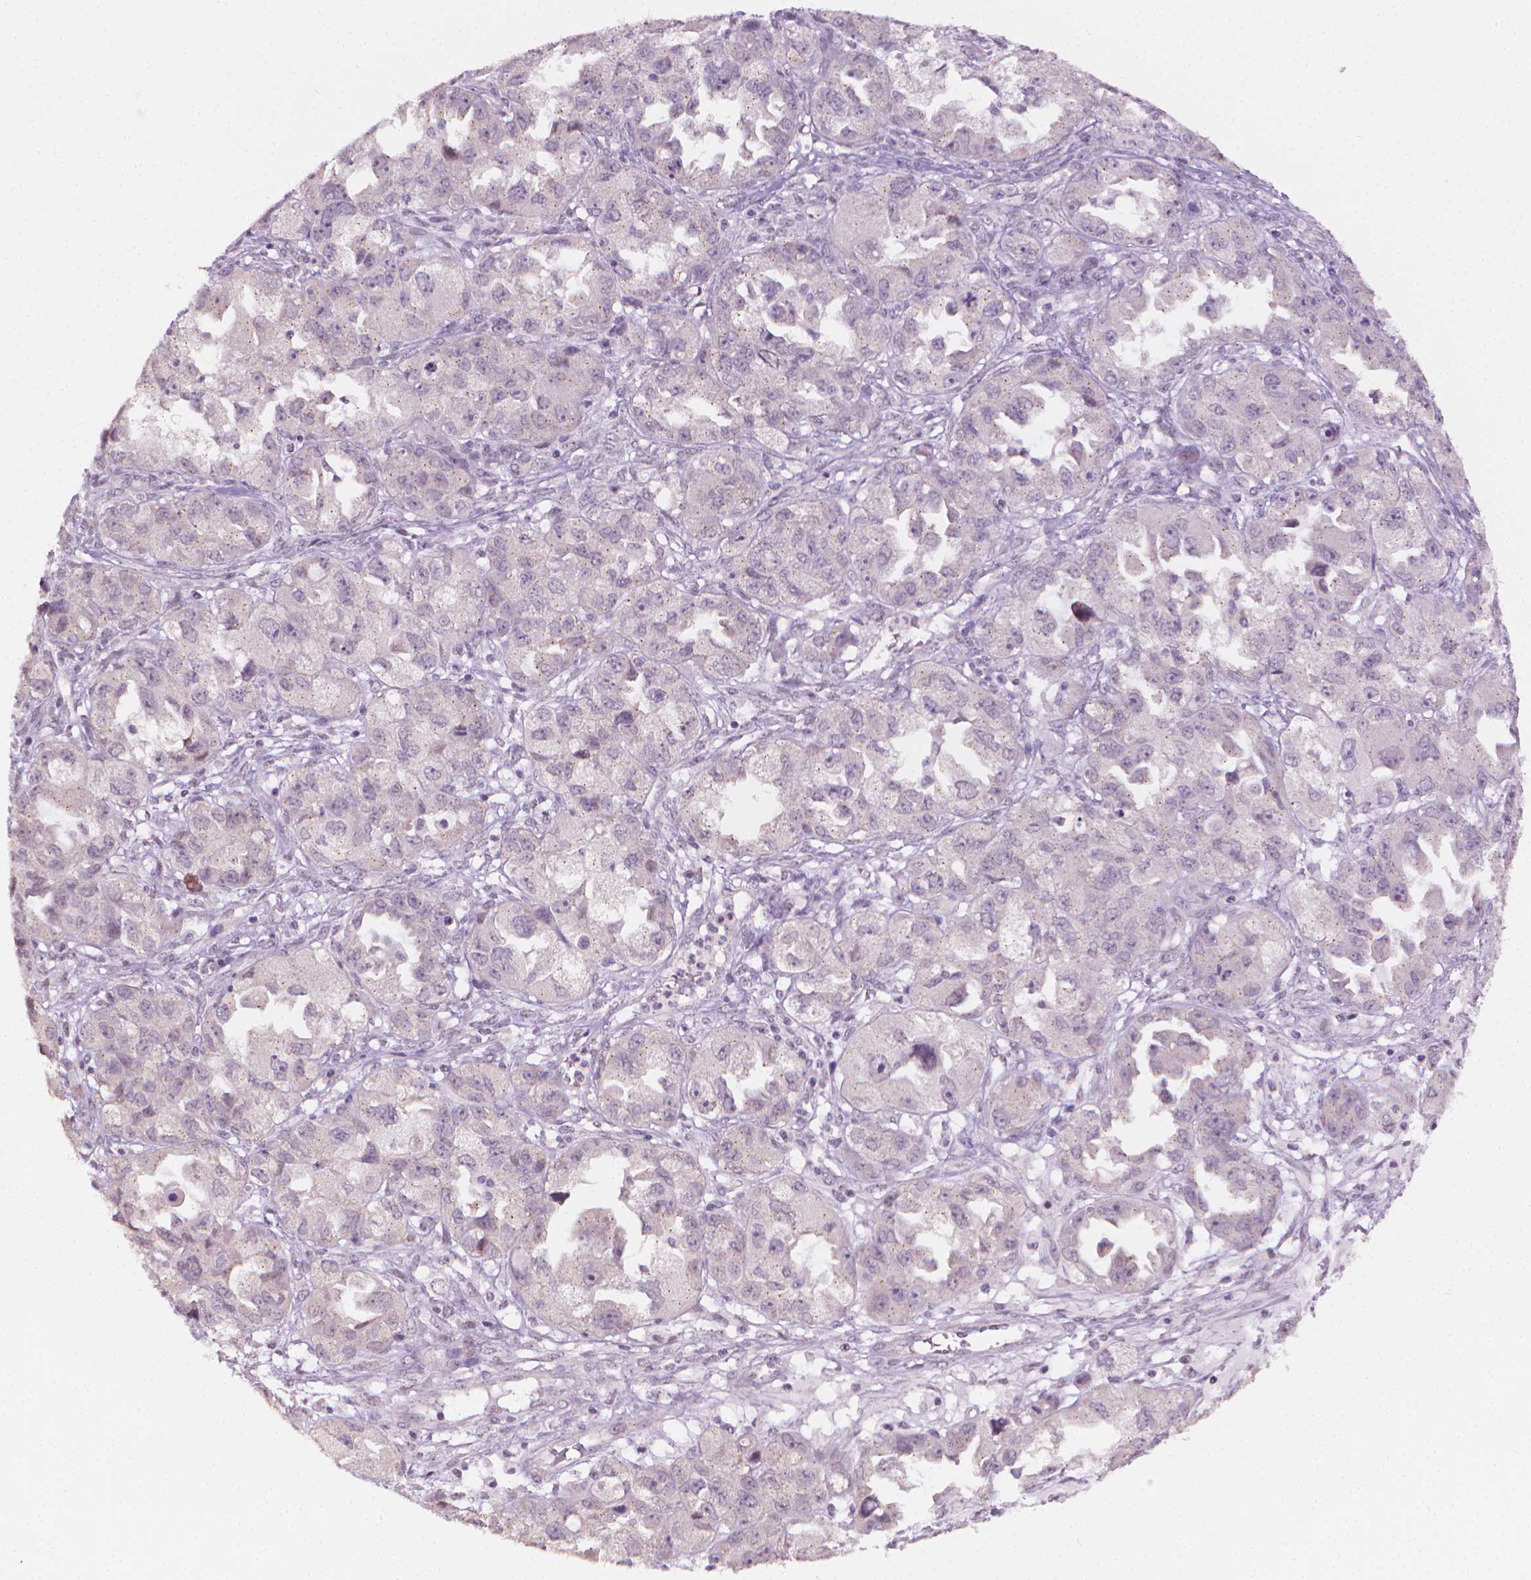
{"staining": {"intensity": "negative", "quantity": "none", "location": "none"}, "tissue": "ovarian cancer", "cell_type": "Tumor cells", "image_type": "cancer", "snomed": [{"axis": "morphology", "description": "Cystadenocarcinoma, serous, NOS"}, {"axis": "topography", "description": "Ovary"}], "caption": "High power microscopy micrograph of an IHC micrograph of ovarian cancer, revealing no significant expression in tumor cells.", "gene": "NCAN", "patient": {"sex": "female", "age": 84}}